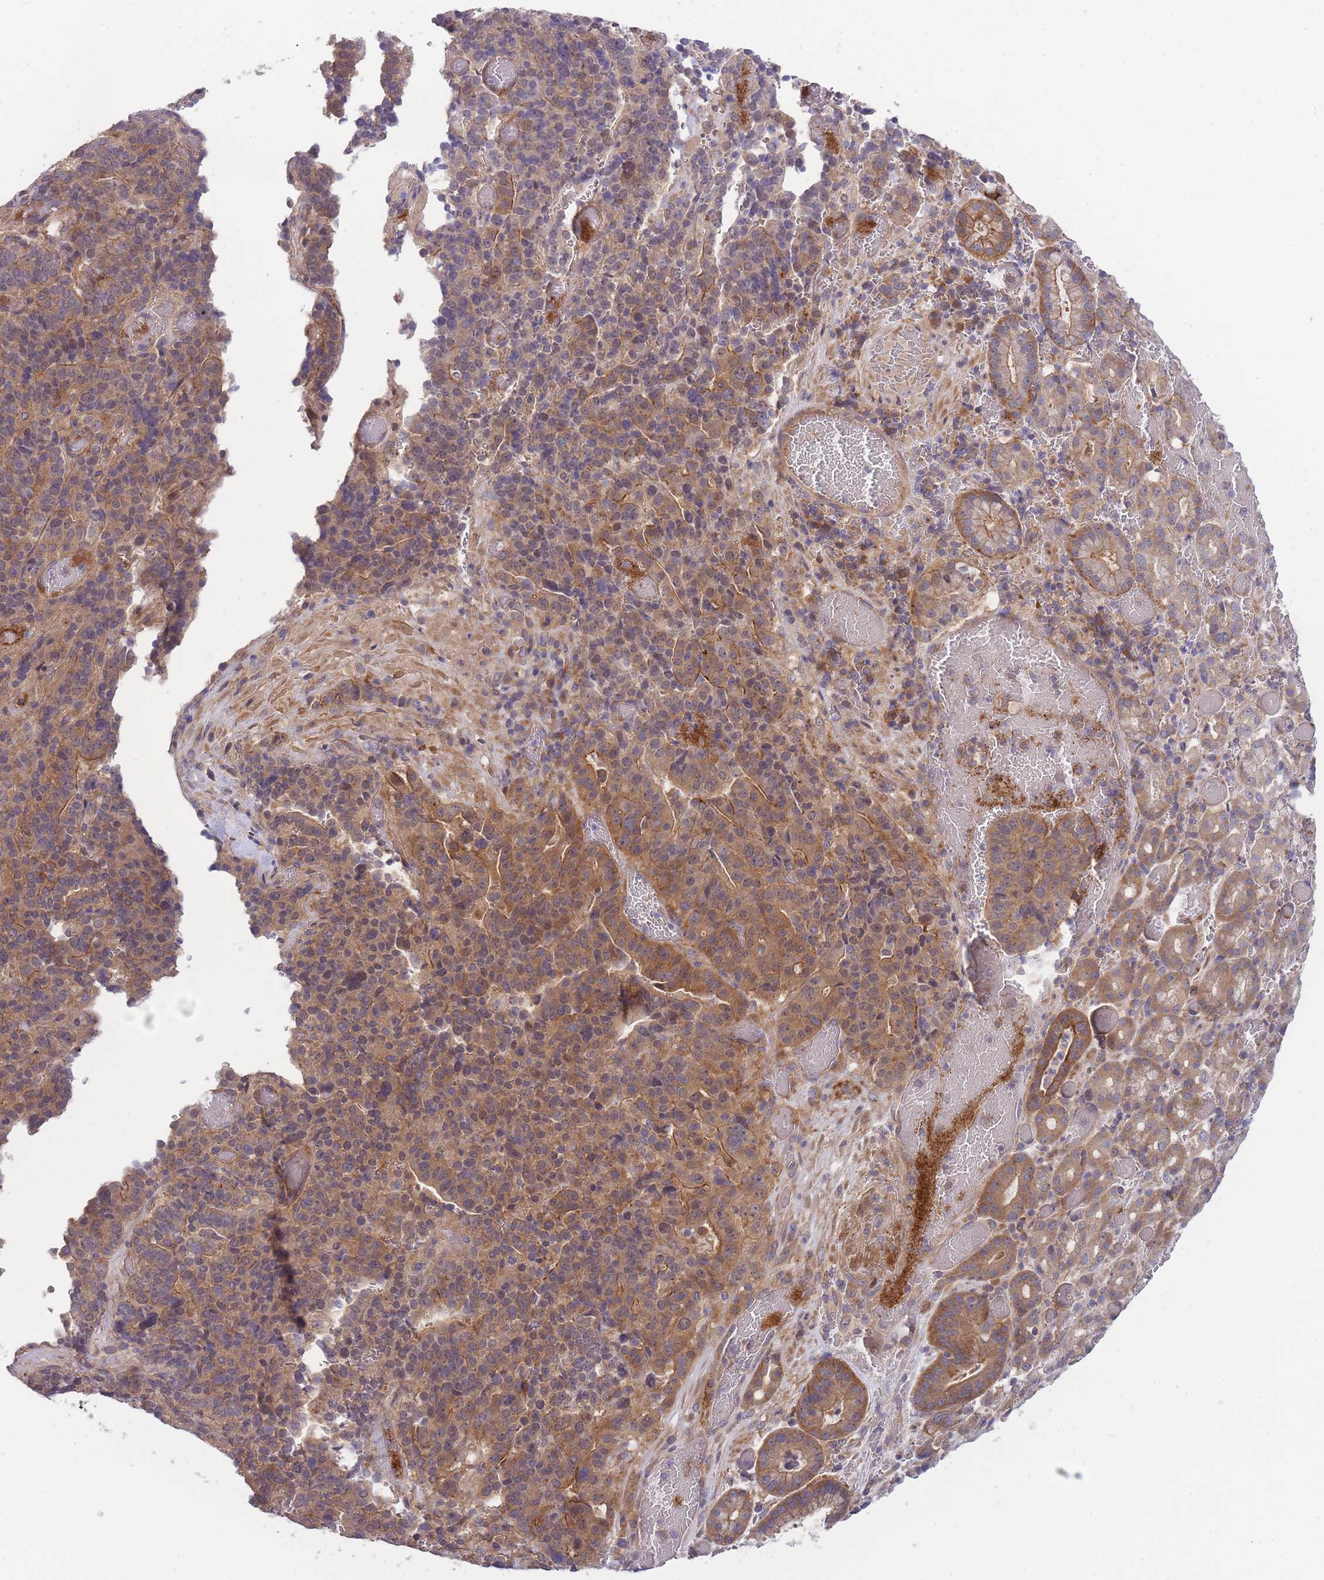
{"staining": {"intensity": "moderate", "quantity": ">75%", "location": "cytoplasmic/membranous"}, "tissue": "stomach cancer", "cell_type": "Tumor cells", "image_type": "cancer", "snomed": [{"axis": "morphology", "description": "Adenocarcinoma, NOS"}, {"axis": "topography", "description": "Stomach"}], "caption": "Immunohistochemical staining of human stomach cancer demonstrates moderate cytoplasmic/membranous protein positivity in about >75% of tumor cells.", "gene": "PFDN6", "patient": {"sex": "male", "age": 48}}